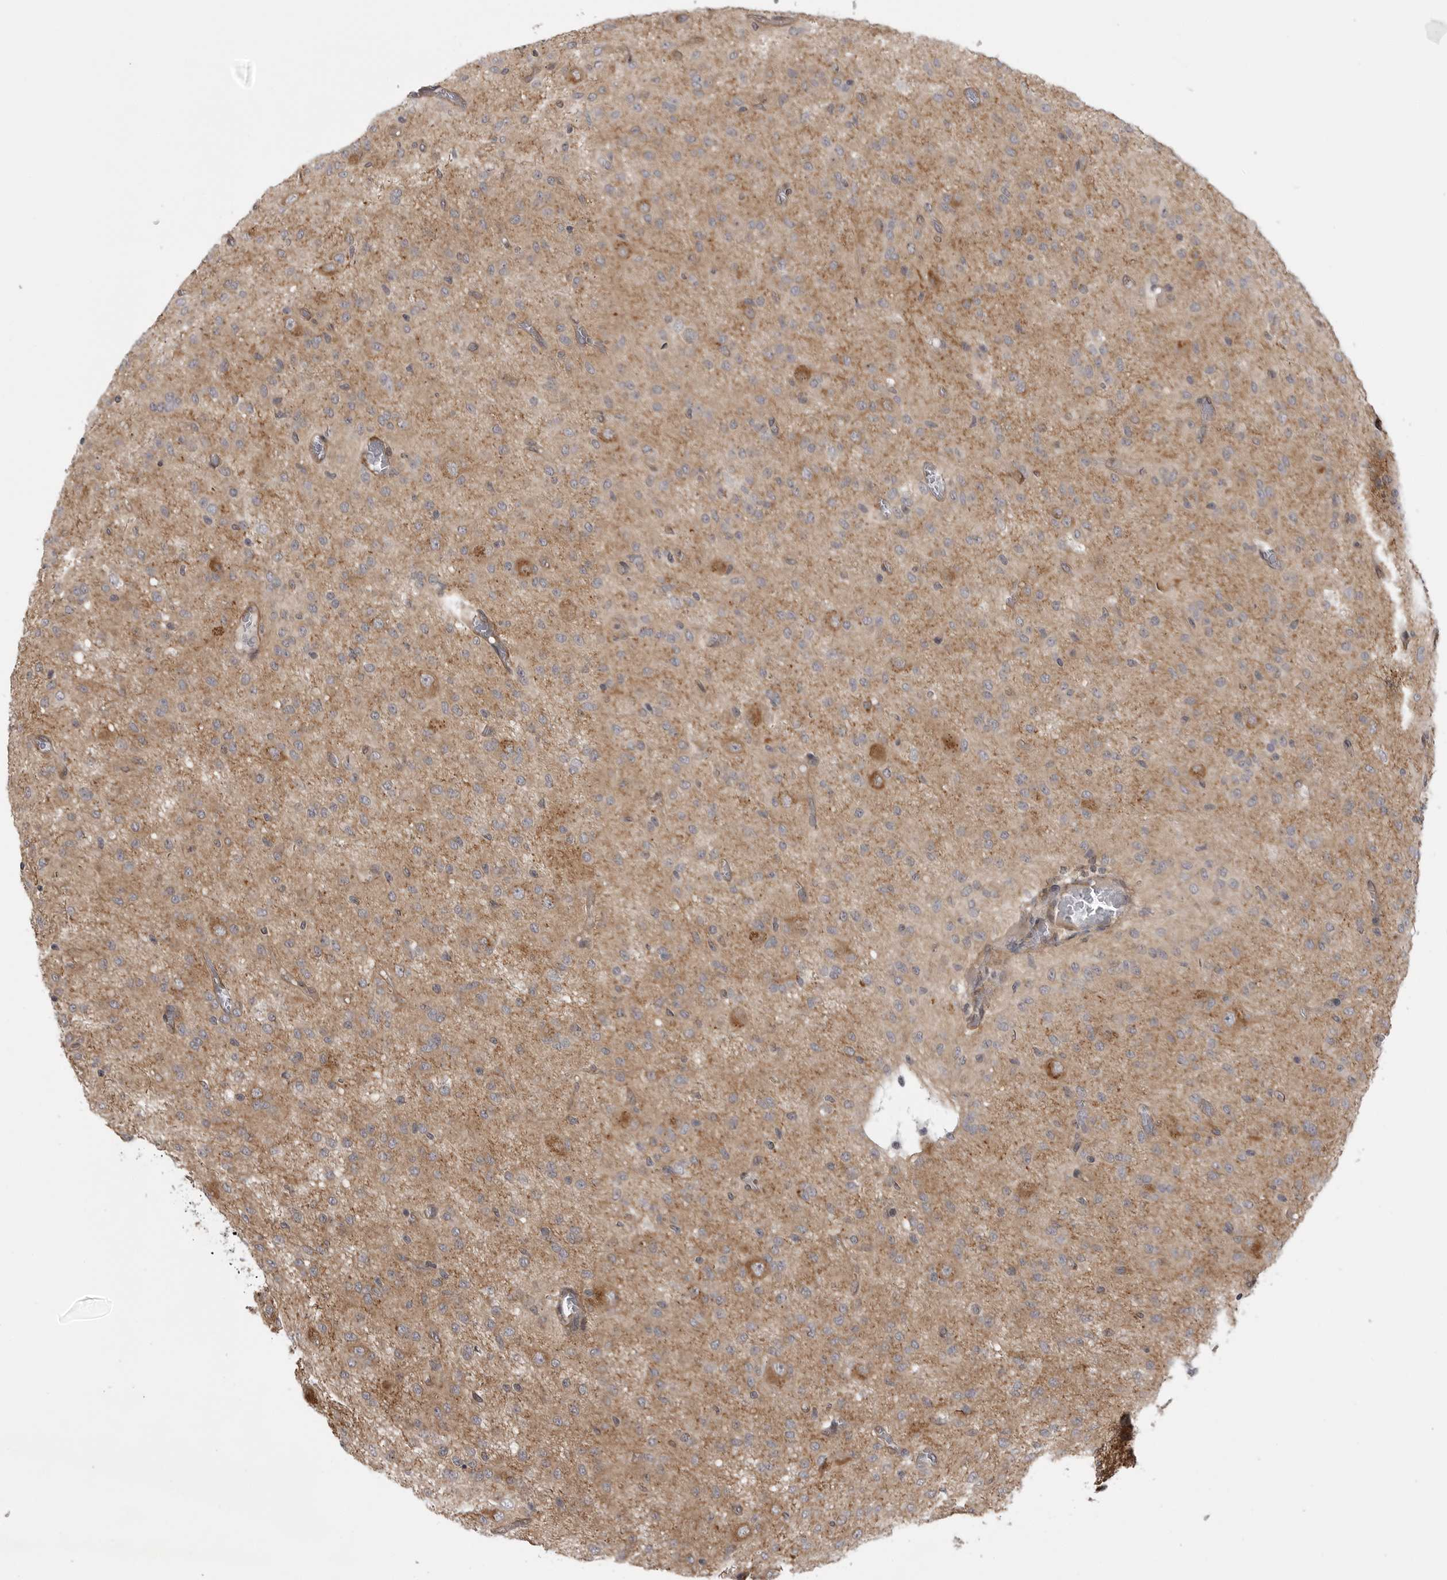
{"staining": {"intensity": "weak", "quantity": ">75%", "location": "cytoplasmic/membranous"}, "tissue": "glioma", "cell_type": "Tumor cells", "image_type": "cancer", "snomed": [{"axis": "morphology", "description": "Glioma, malignant, High grade"}, {"axis": "topography", "description": "Brain"}], "caption": "Immunohistochemistry (IHC) photomicrograph of neoplastic tissue: human glioma stained using IHC reveals low levels of weak protein expression localized specifically in the cytoplasmic/membranous of tumor cells, appearing as a cytoplasmic/membranous brown color.", "gene": "LRRC45", "patient": {"sex": "female", "age": 59}}